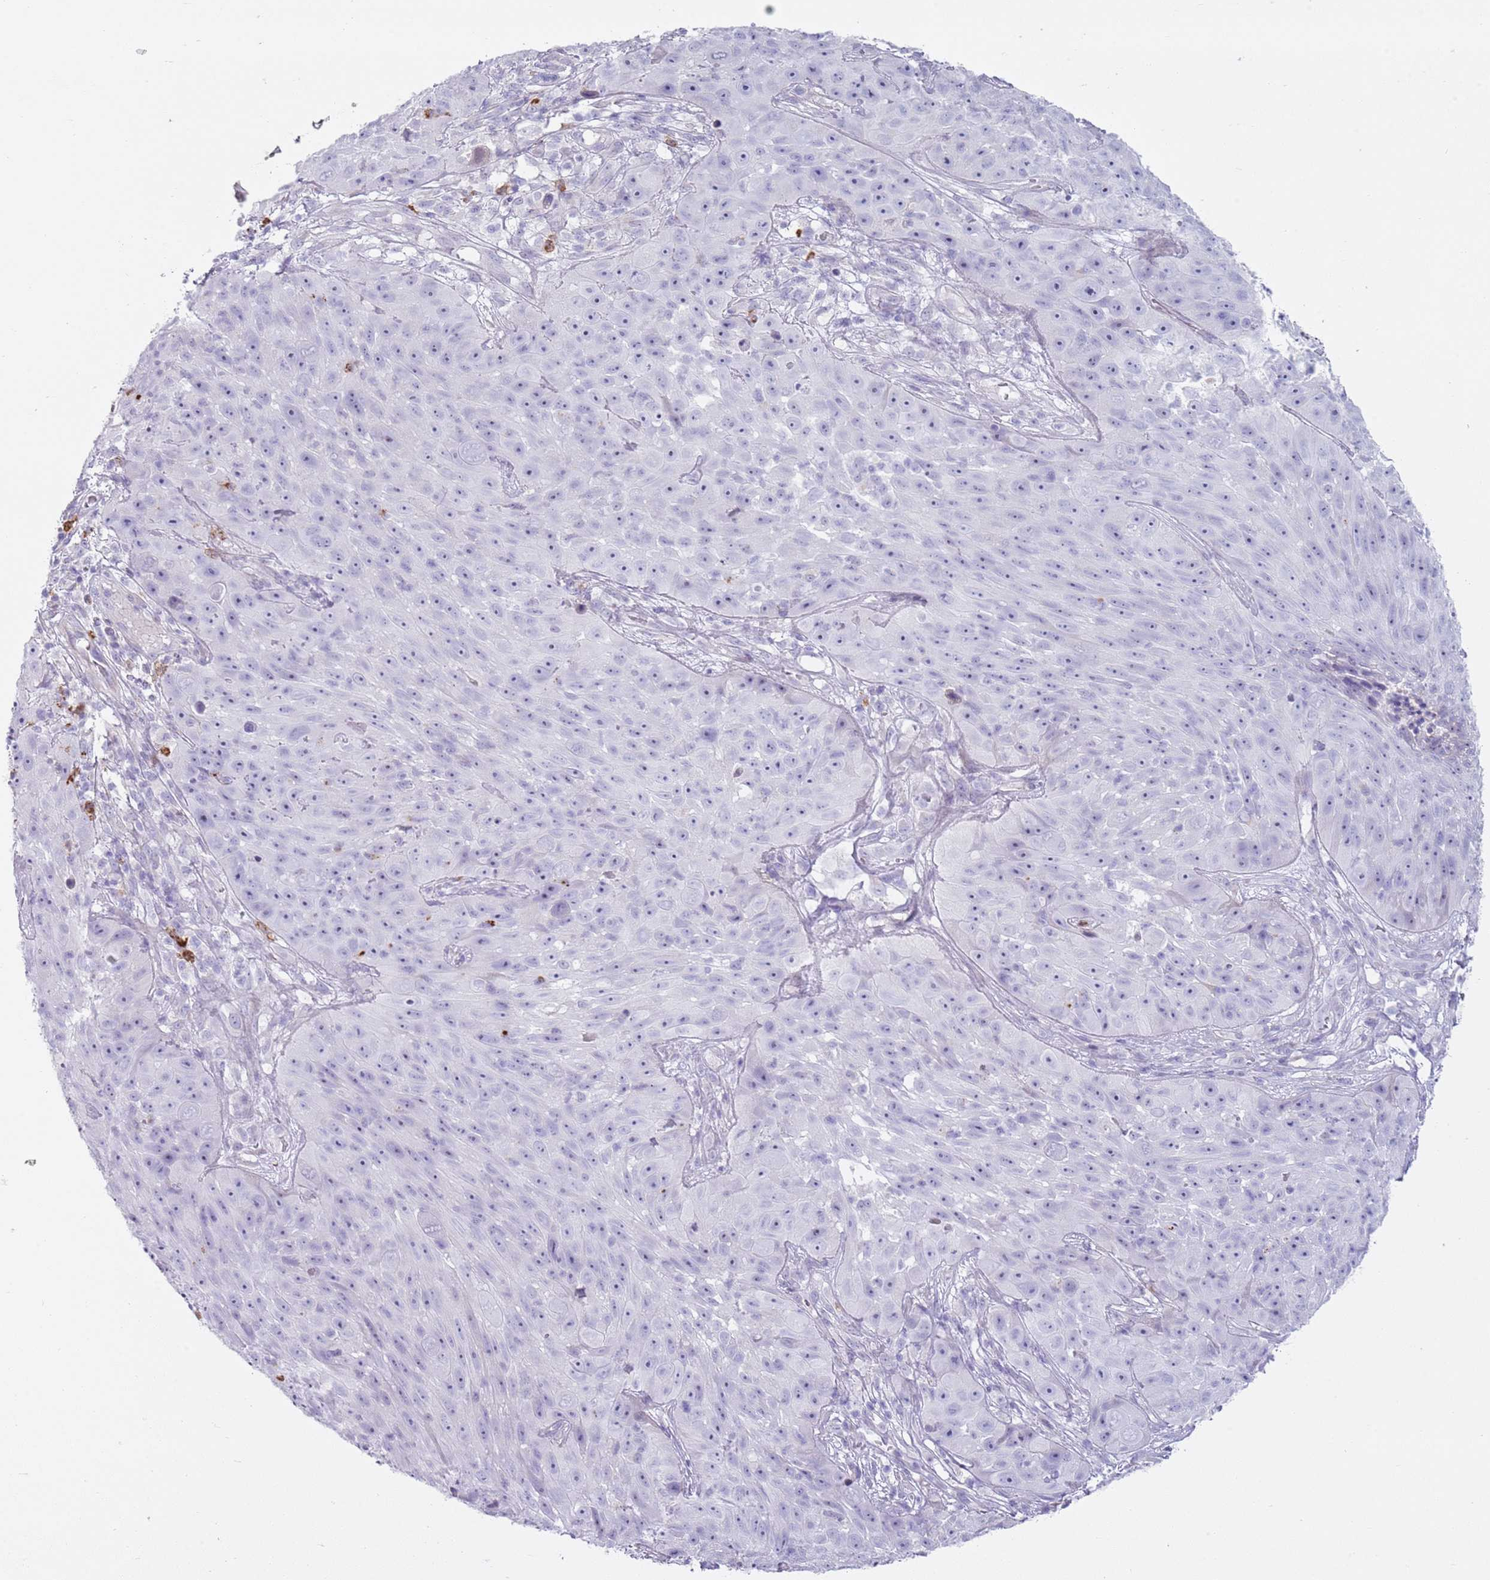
{"staining": {"intensity": "negative", "quantity": "none", "location": "none"}, "tissue": "skin cancer", "cell_type": "Tumor cells", "image_type": "cancer", "snomed": [{"axis": "morphology", "description": "Squamous cell carcinoma, NOS"}, {"axis": "topography", "description": "Skin"}], "caption": "Skin cancer (squamous cell carcinoma) was stained to show a protein in brown. There is no significant positivity in tumor cells.", "gene": "CD177", "patient": {"sex": "female", "age": 87}}